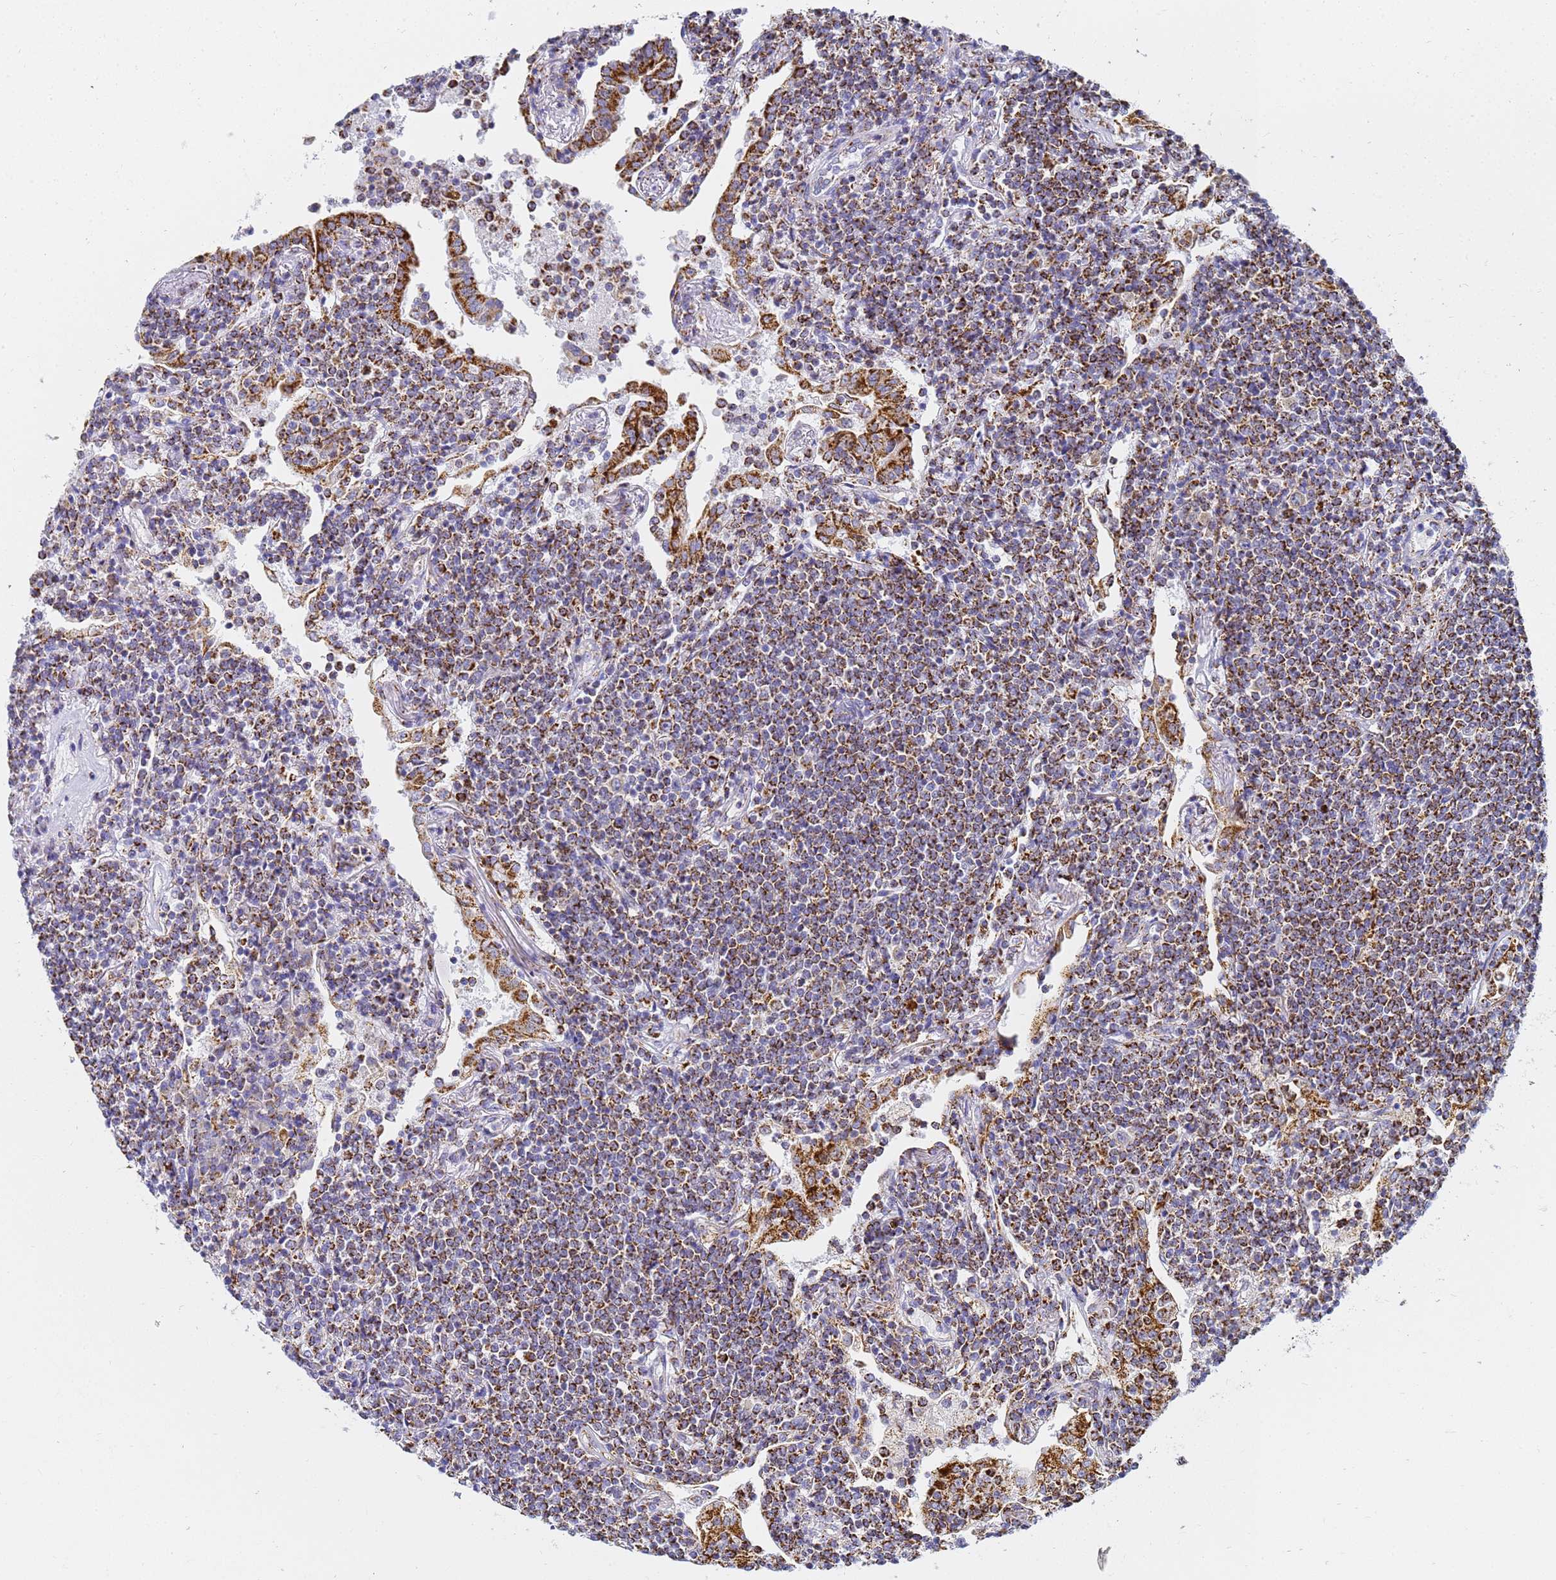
{"staining": {"intensity": "strong", "quantity": ">75%", "location": "cytoplasmic/membranous"}, "tissue": "lymphoma", "cell_type": "Tumor cells", "image_type": "cancer", "snomed": [{"axis": "morphology", "description": "Malignant lymphoma, non-Hodgkin's type, Low grade"}, {"axis": "topography", "description": "Lung"}], "caption": "A brown stain highlights strong cytoplasmic/membranous staining of a protein in low-grade malignant lymphoma, non-Hodgkin's type tumor cells.", "gene": "CNIH4", "patient": {"sex": "female", "age": 71}}